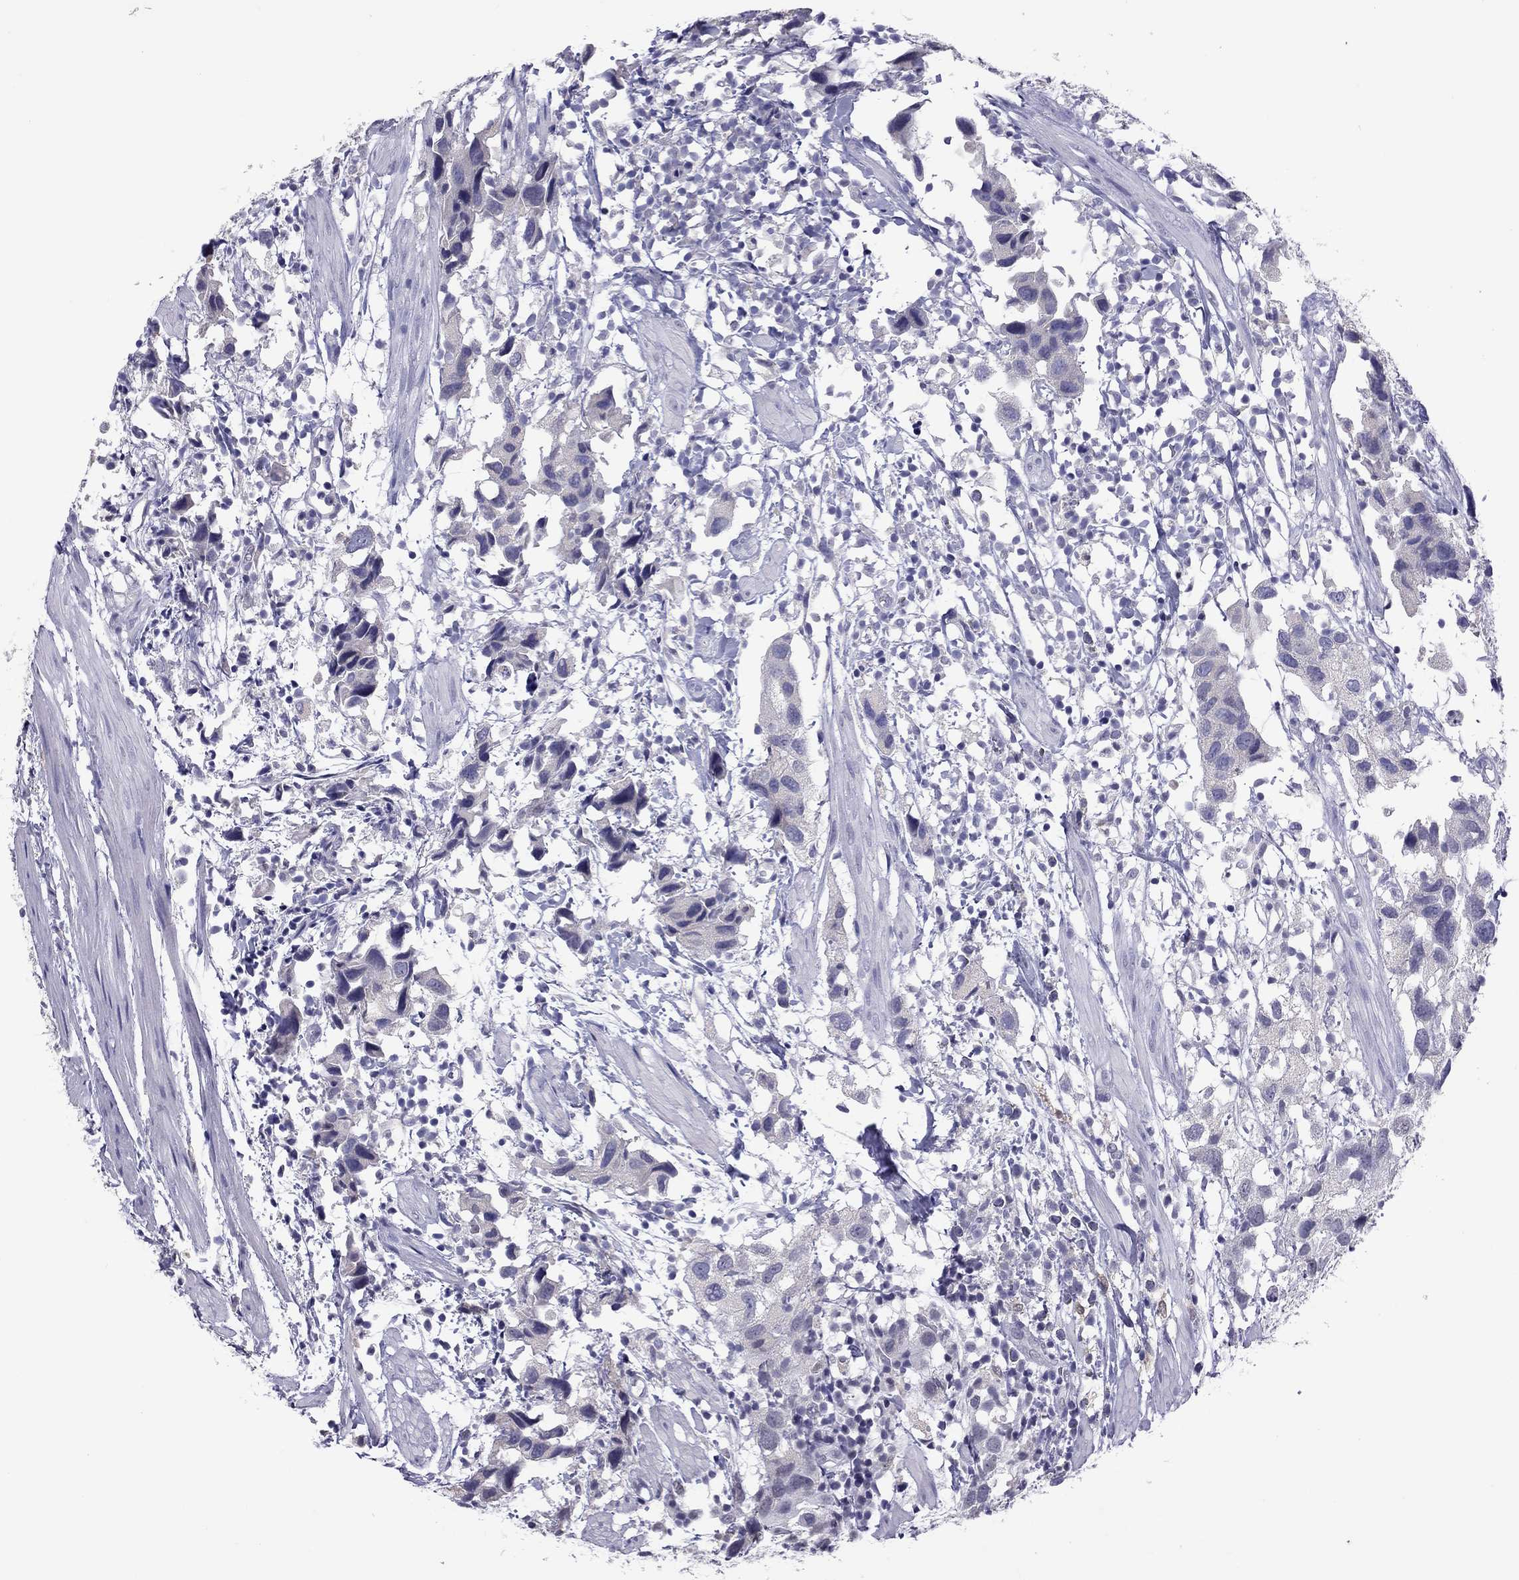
{"staining": {"intensity": "negative", "quantity": "none", "location": "none"}, "tissue": "urothelial cancer", "cell_type": "Tumor cells", "image_type": "cancer", "snomed": [{"axis": "morphology", "description": "Urothelial carcinoma, High grade"}, {"axis": "topography", "description": "Urinary bladder"}], "caption": "This micrograph is of urothelial cancer stained with immunohistochemistry to label a protein in brown with the nuclei are counter-stained blue. There is no expression in tumor cells.", "gene": "PPP1R3A", "patient": {"sex": "male", "age": 79}}